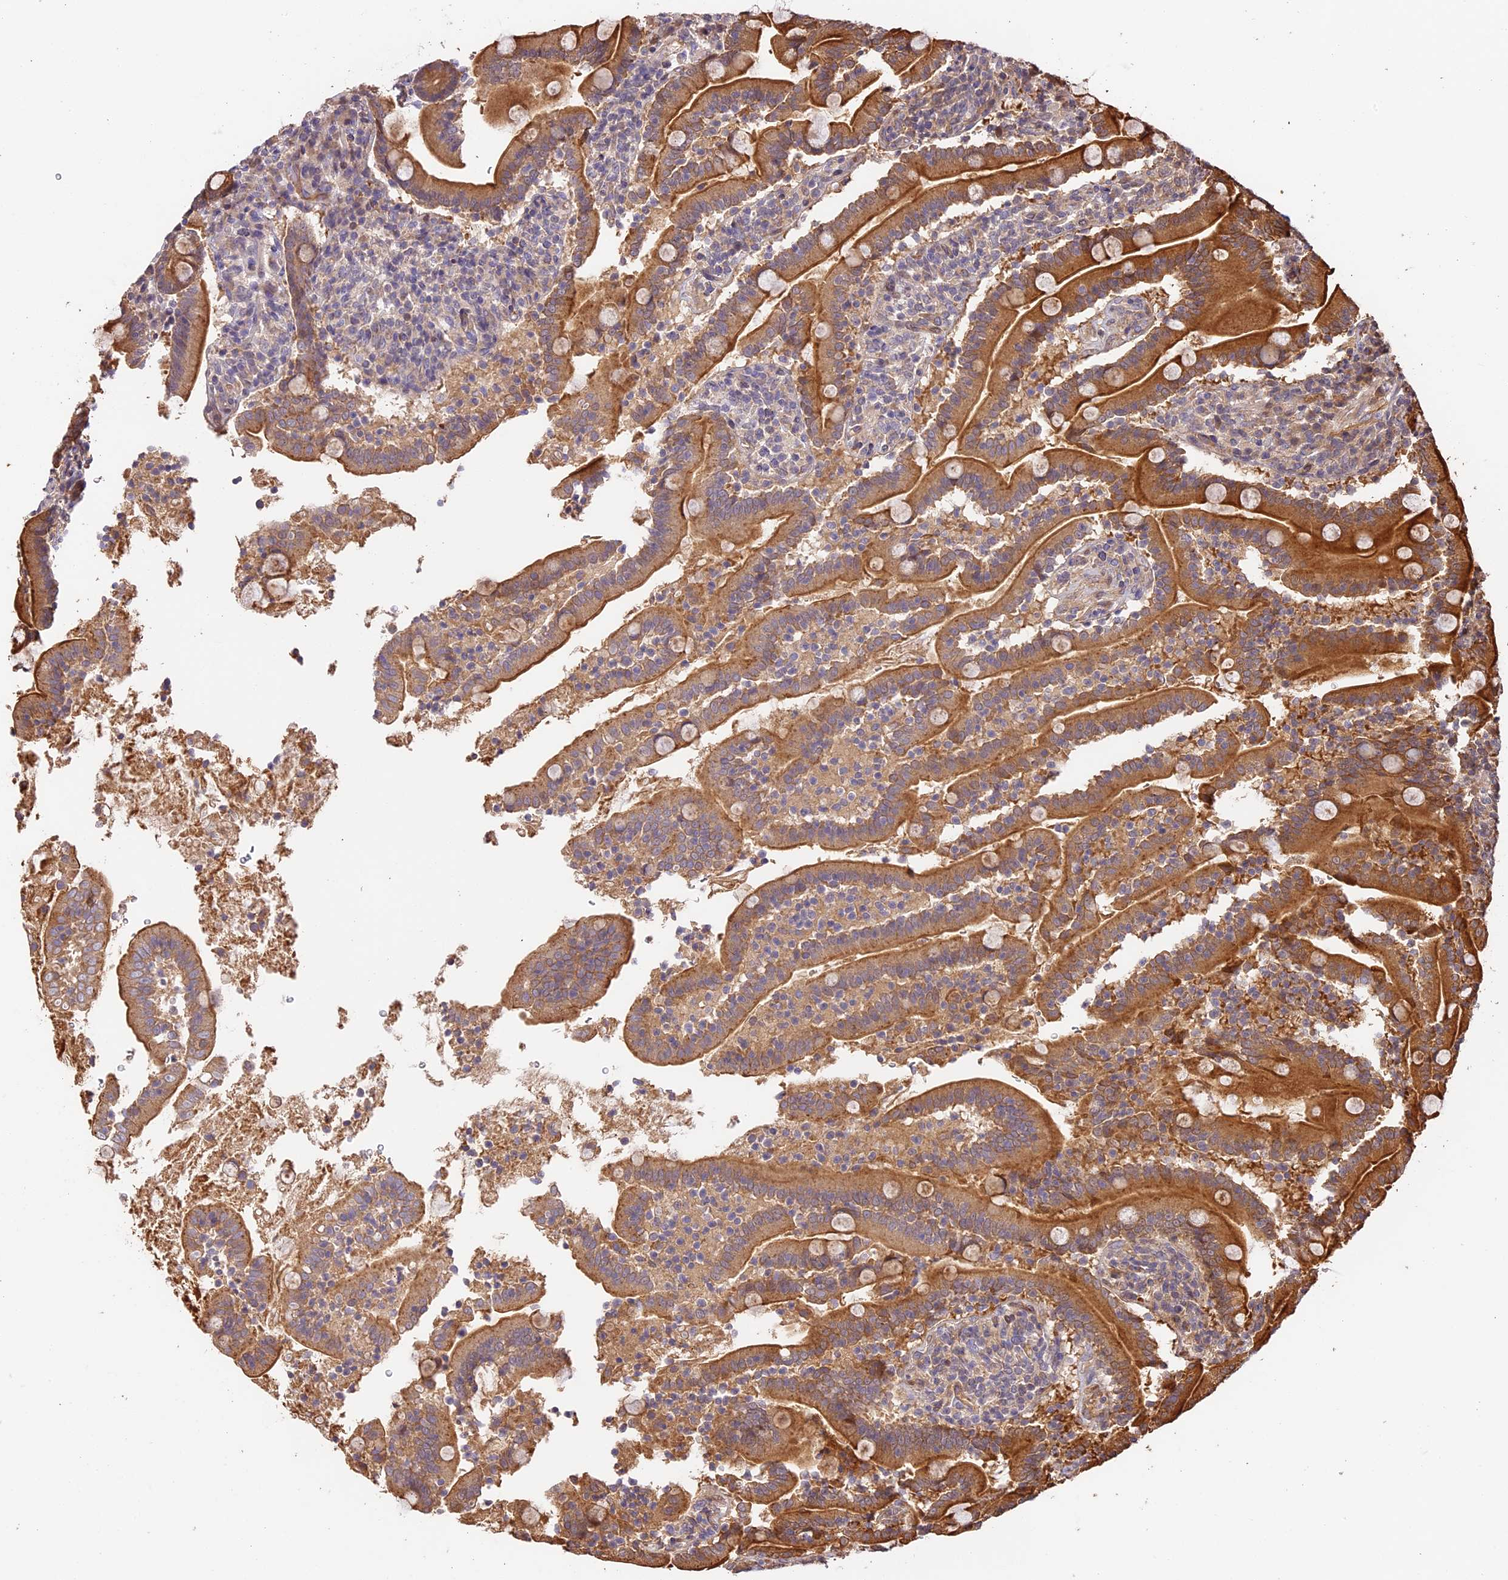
{"staining": {"intensity": "moderate", "quantity": "25%-75%", "location": "cytoplasmic/membranous"}, "tissue": "duodenum", "cell_type": "Glandular cells", "image_type": "normal", "snomed": [{"axis": "morphology", "description": "Normal tissue, NOS"}, {"axis": "topography", "description": "Duodenum"}], "caption": "Immunohistochemistry (IHC) image of benign human duodenum stained for a protein (brown), which shows medium levels of moderate cytoplasmic/membranous expression in approximately 25%-75% of glandular cells.", "gene": "PPP1R37", "patient": {"sex": "male", "age": 35}}